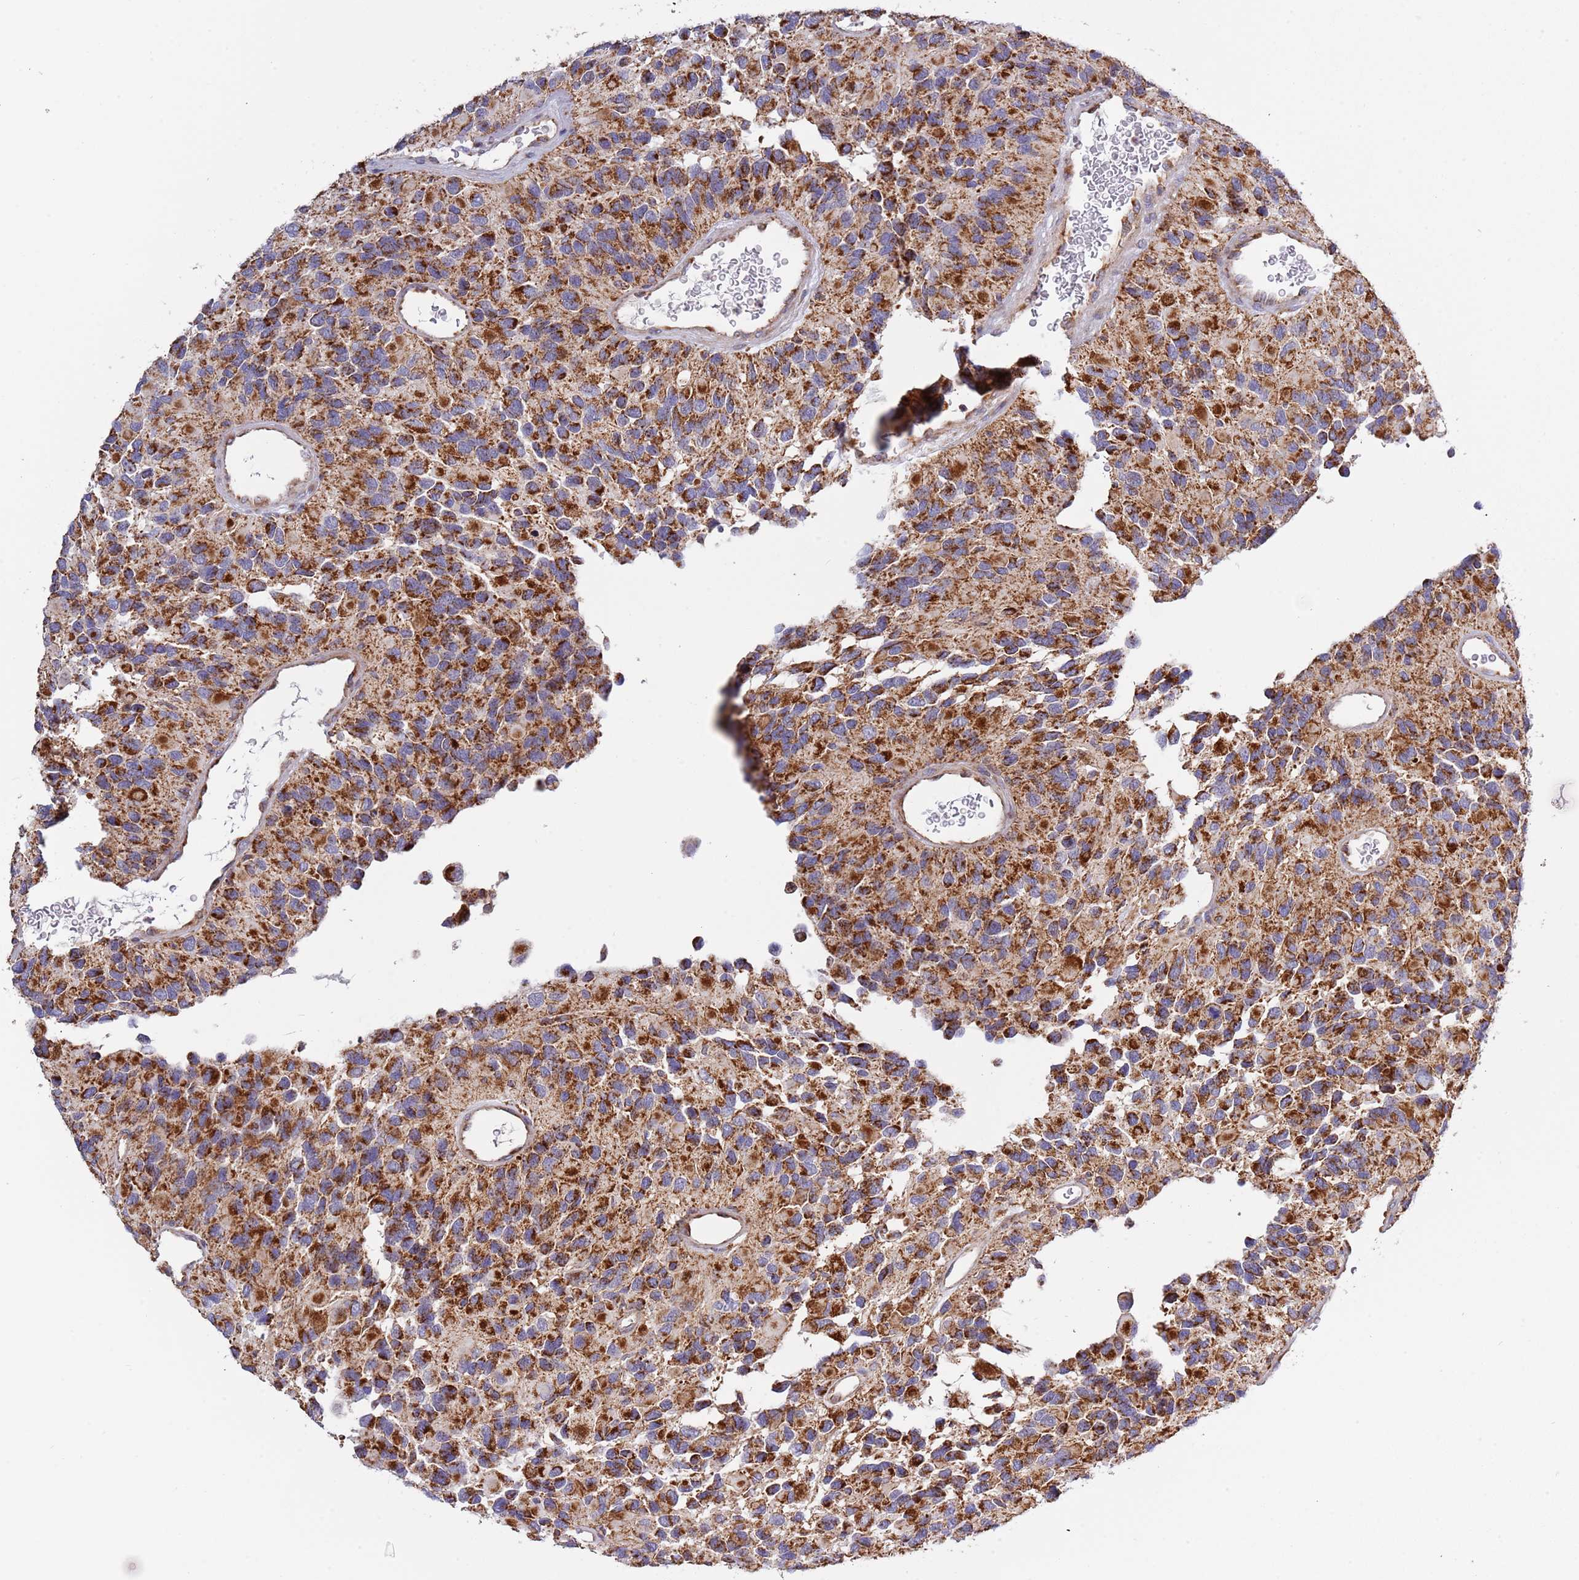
{"staining": {"intensity": "strong", "quantity": ">75%", "location": "cytoplasmic/membranous"}, "tissue": "glioma", "cell_type": "Tumor cells", "image_type": "cancer", "snomed": [{"axis": "morphology", "description": "Glioma, malignant, High grade"}, {"axis": "topography", "description": "Brain"}], "caption": "Protein expression analysis of human glioma reveals strong cytoplasmic/membranous staining in approximately >75% of tumor cells.", "gene": "IRS4", "patient": {"sex": "male", "age": 77}}